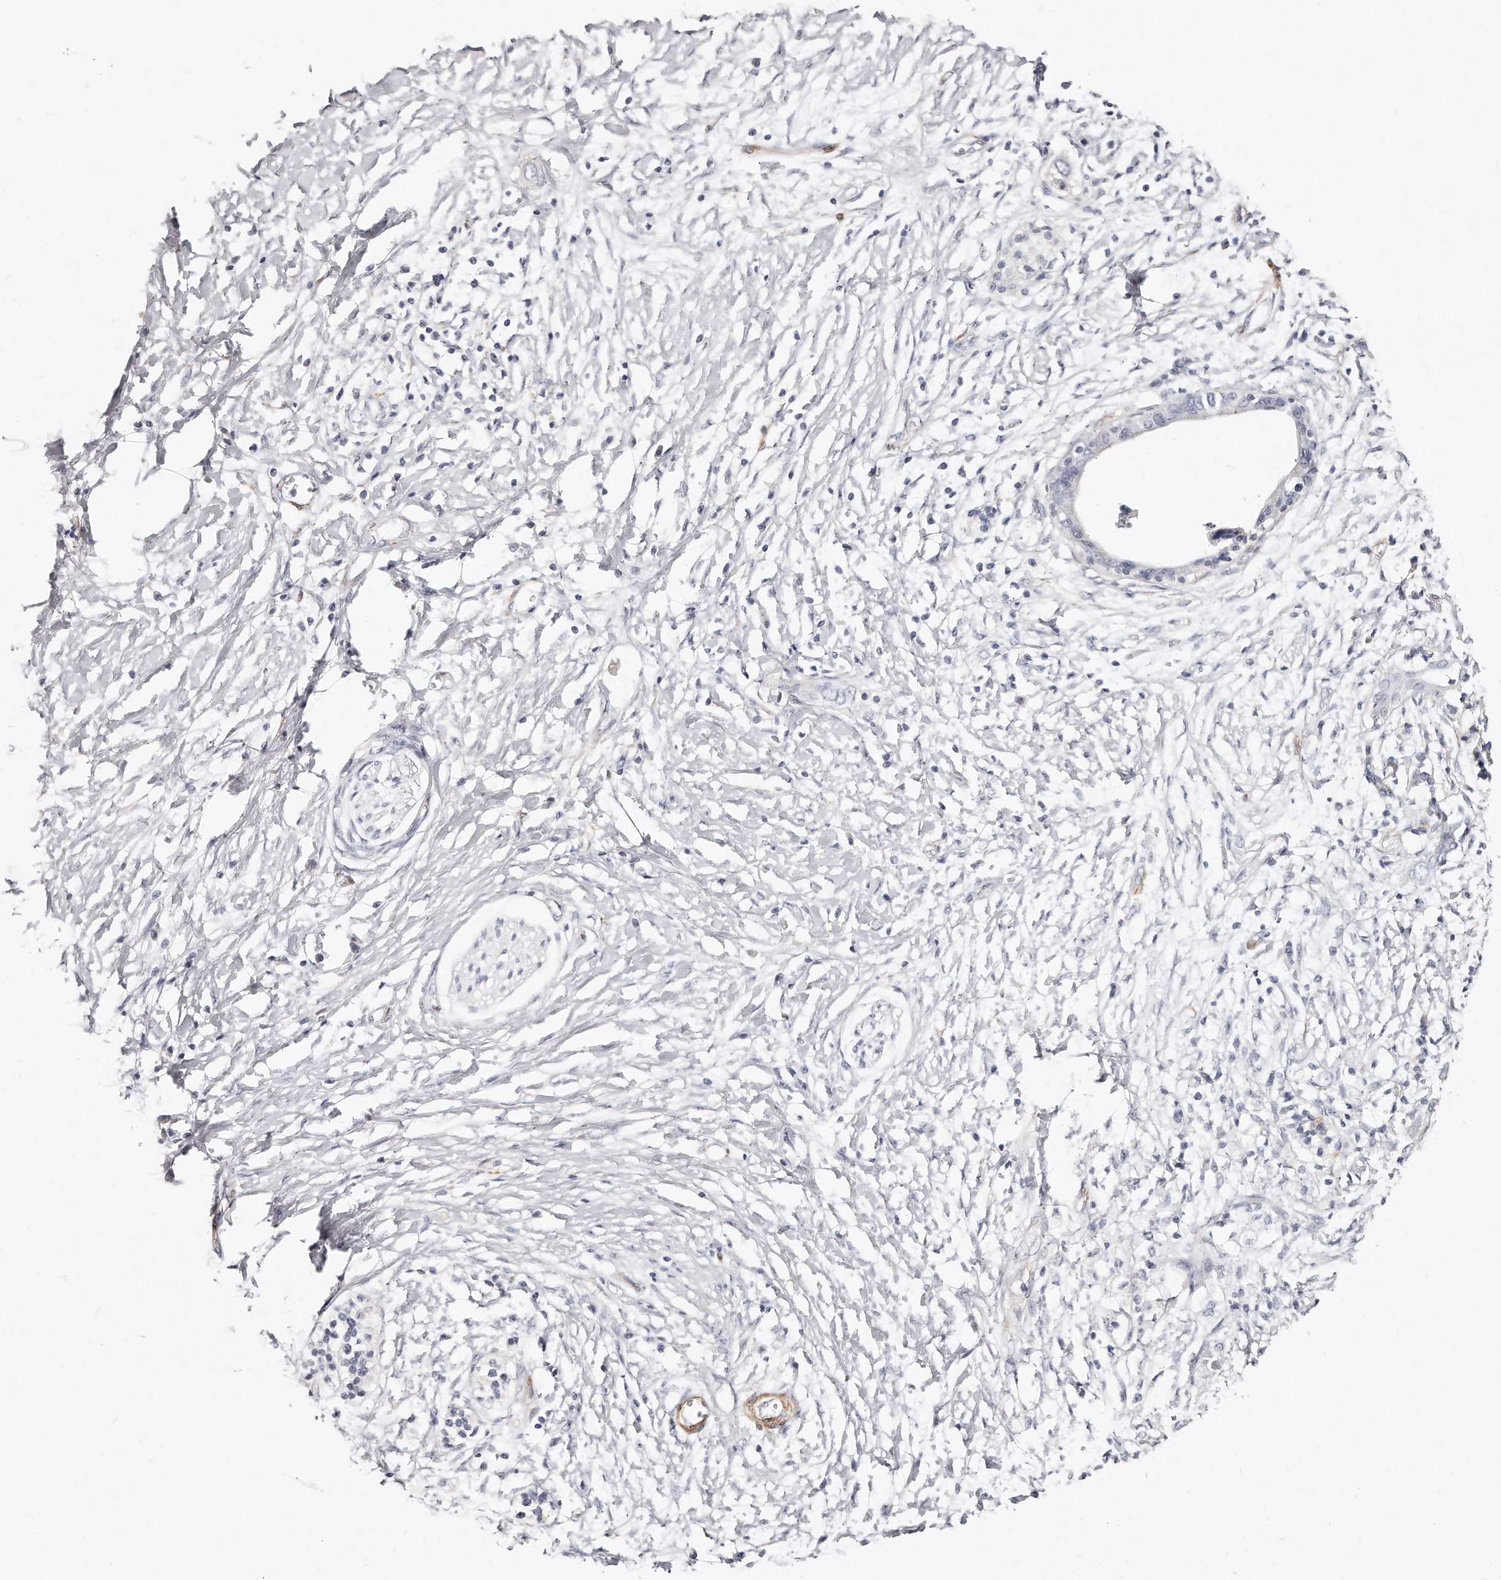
{"staining": {"intensity": "negative", "quantity": "none", "location": "none"}, "tissue": "pancreatic cancer", "cell_type": "Tumor cells", "image_type": "cancer", "snomed": [{"axis": "morphology", "description": "Normal tissue, NOS"}, {"axis": "morphology", "description": "Adenocarcinoma, NOS"}, {"axis": "topography", "description": "Pancreas"}, {"axis": "topography", "description": "Peripheral nerve tissue"}], "caption": "Tumor cells are negative for brown protein staining in pancreatic adenocarcinoma.", "gene": "LMOD1", "patient": {"sex": "male", "age": 59}}